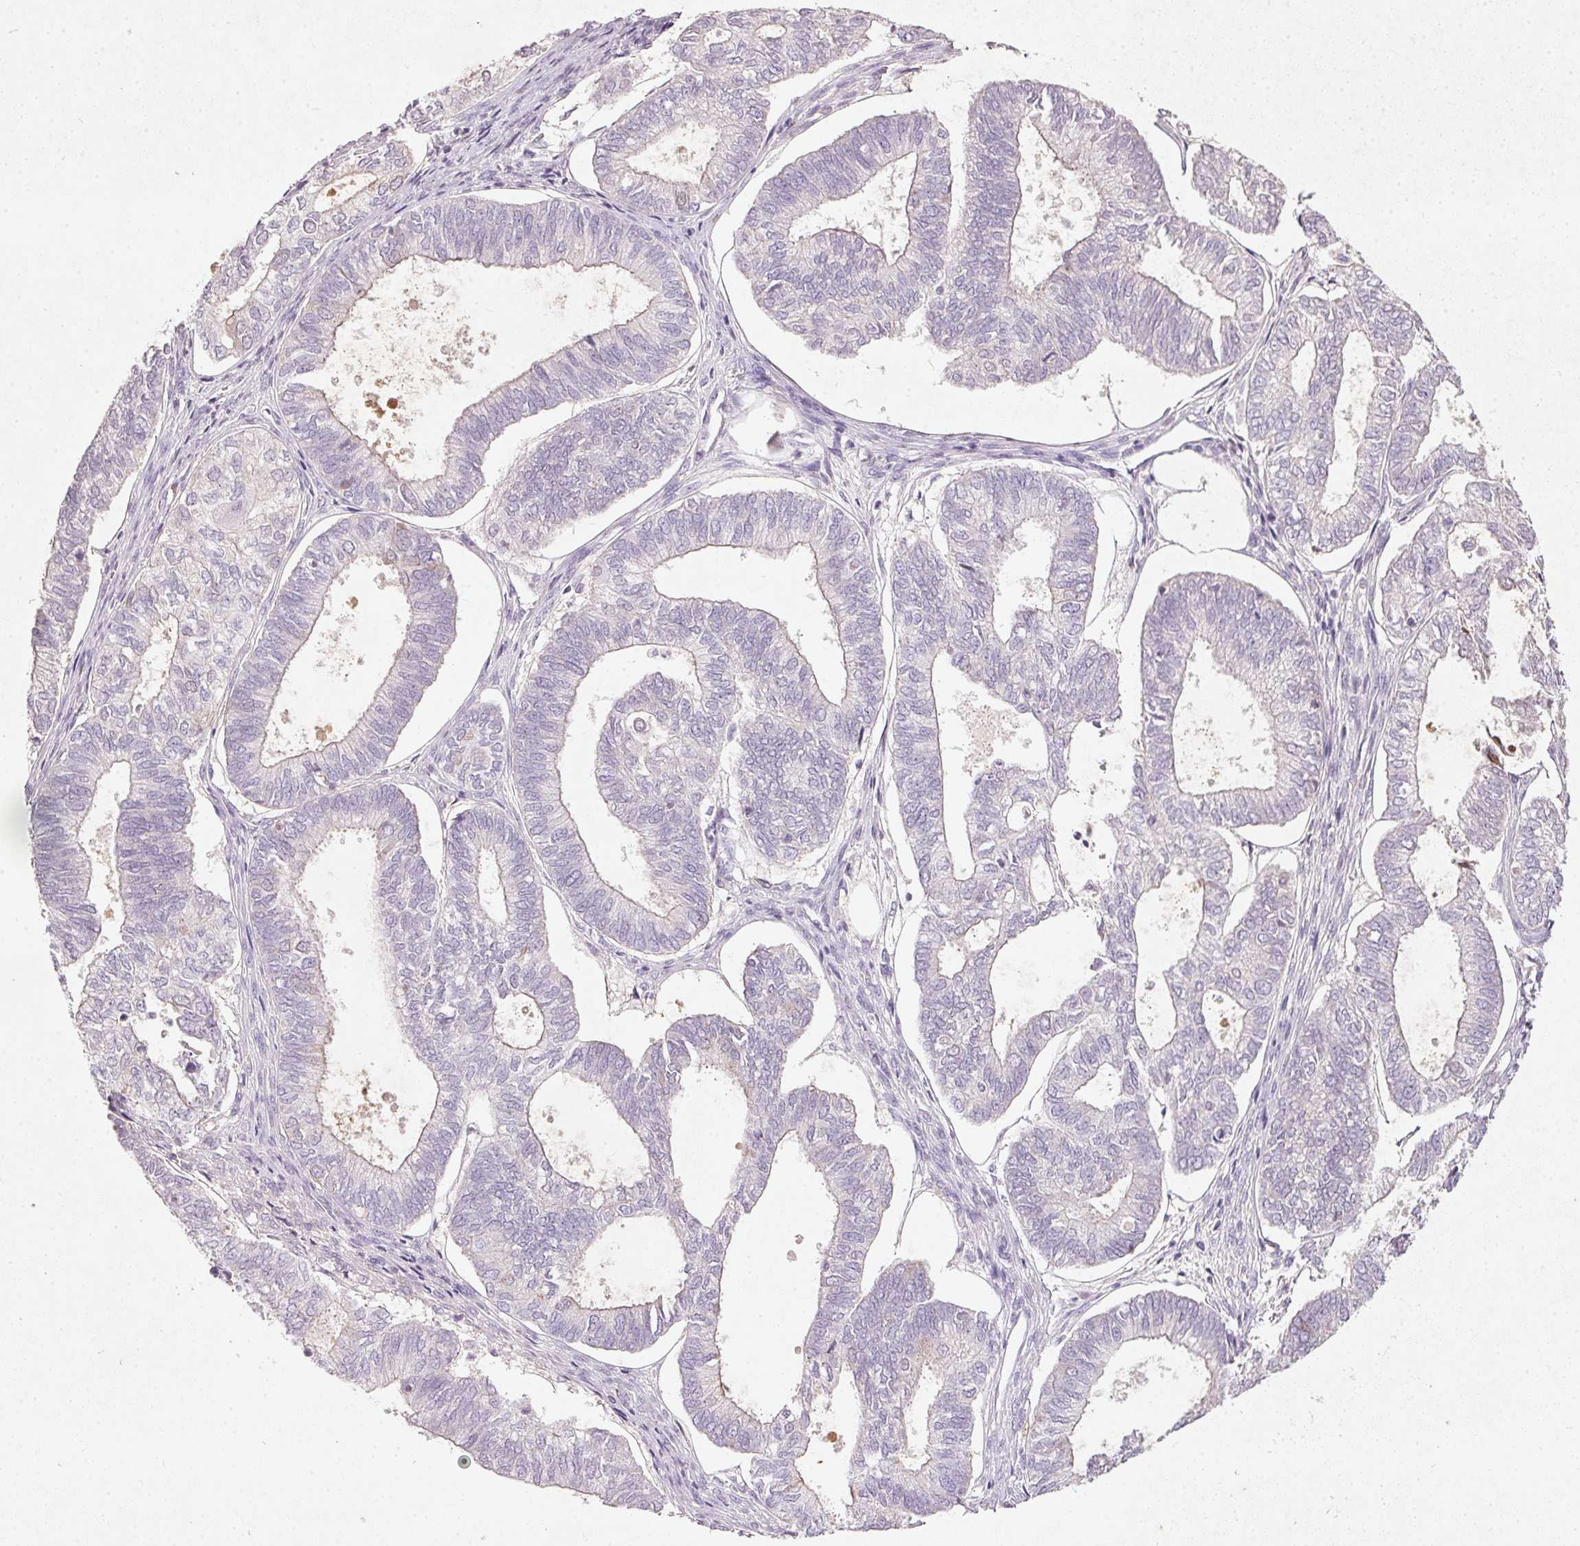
{"staining": {"intensity": "weak", "quantity": "<25%", "location": "cytoplasmic/membranous"}, "tissue": "ovarian cancer", "cell_type": "Tumor cells", "image_type": "cancer", "snomed": [{"axis": "morphology", "description": "Carcinoma, endometroid"}, {"axis": "topography", "description": "Ovary"}], "caption": "Tumor cells are negative for brown protein staining in ovarian cancer.", "gene": "KCNK15", "patient": {"sex": "female", "age": 64}}